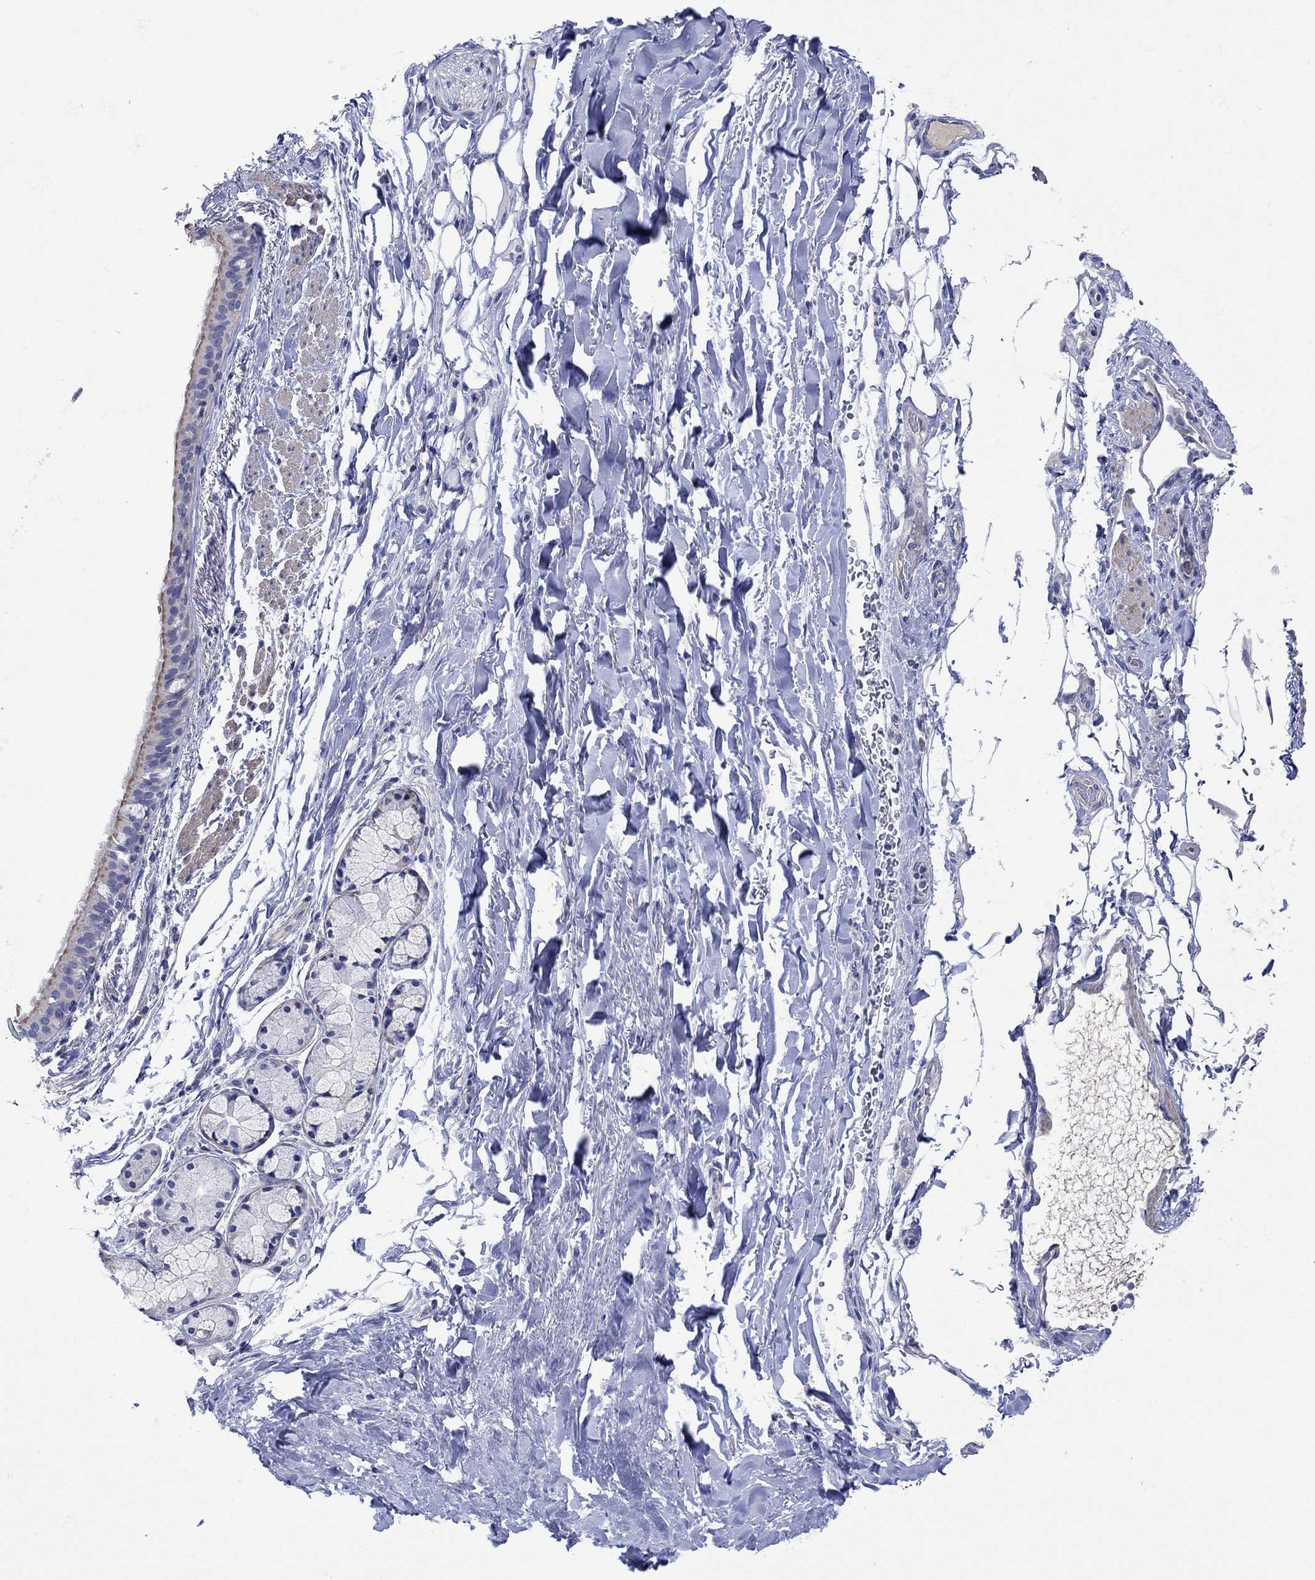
{"staining": {"intensity": "strong", "quantity": "25%-75%", "location": "cytoplasmic/membranous"}, "tissue": "bronchus", "cell_type": "Respiratory epithelial cells", "image_type": "normal", "snomed": [{"axis": "morphology", "description": "Normal tissue, NOS"}, {"axis": "morphology", "description": "Squamous cell carcinoma, NOS"}, {"axis": "topography", "description": "Bronchus"}, {"axis": "topography", "description": "Lung"}], "caption": "Immunohistochemical staining of unremarkable bronchus displays 25%-75% levels of strong cytoplasmic/membranous protein expression in approximately 25%-75% of respiratory epithelial cells.", "gene": "MSI1", "patient": {"sex": "male", "age": 69}}